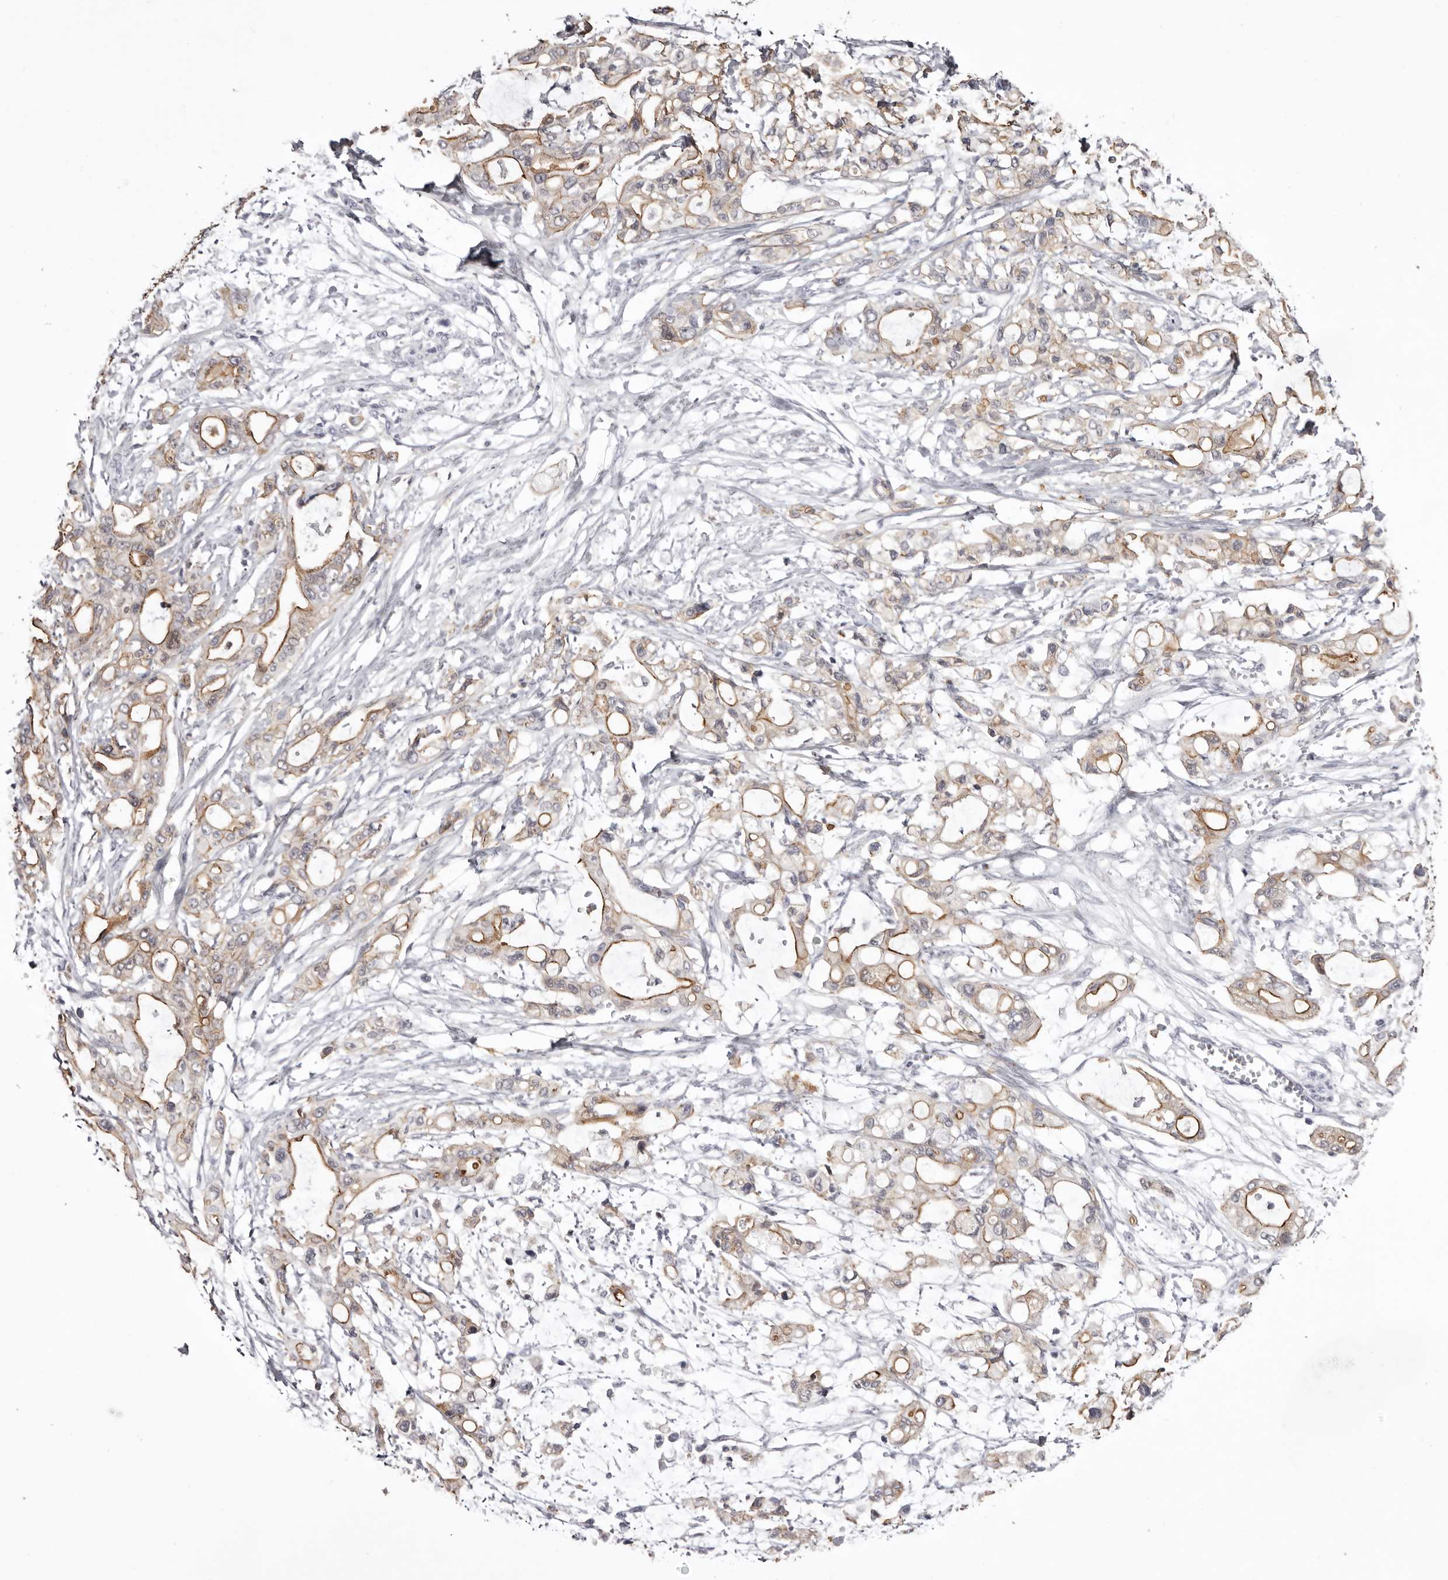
{"staining": {"intensity": "moderate", "quantity": ">75%", "location": "cytoplasmic/membranous"}, "tissue": "pancreatic cancer", "cell_type": "Tumor cells", "image_type": "cancer", "snomed": [{"axis": "morphology", "description": "Adenocarcinoma, NOS"}, {"axis": "topography", "description": "Pancreas"}], "caption": "Pancreatic cancer (adenocarcinoma) was stained to show a protein in brown. There is medium levels of moderate cytoplasmic/membranous positivity in approximately >75% of tumor cells.", "gene": "LAD1", "patient": {"sex": "male", "age": 68}}